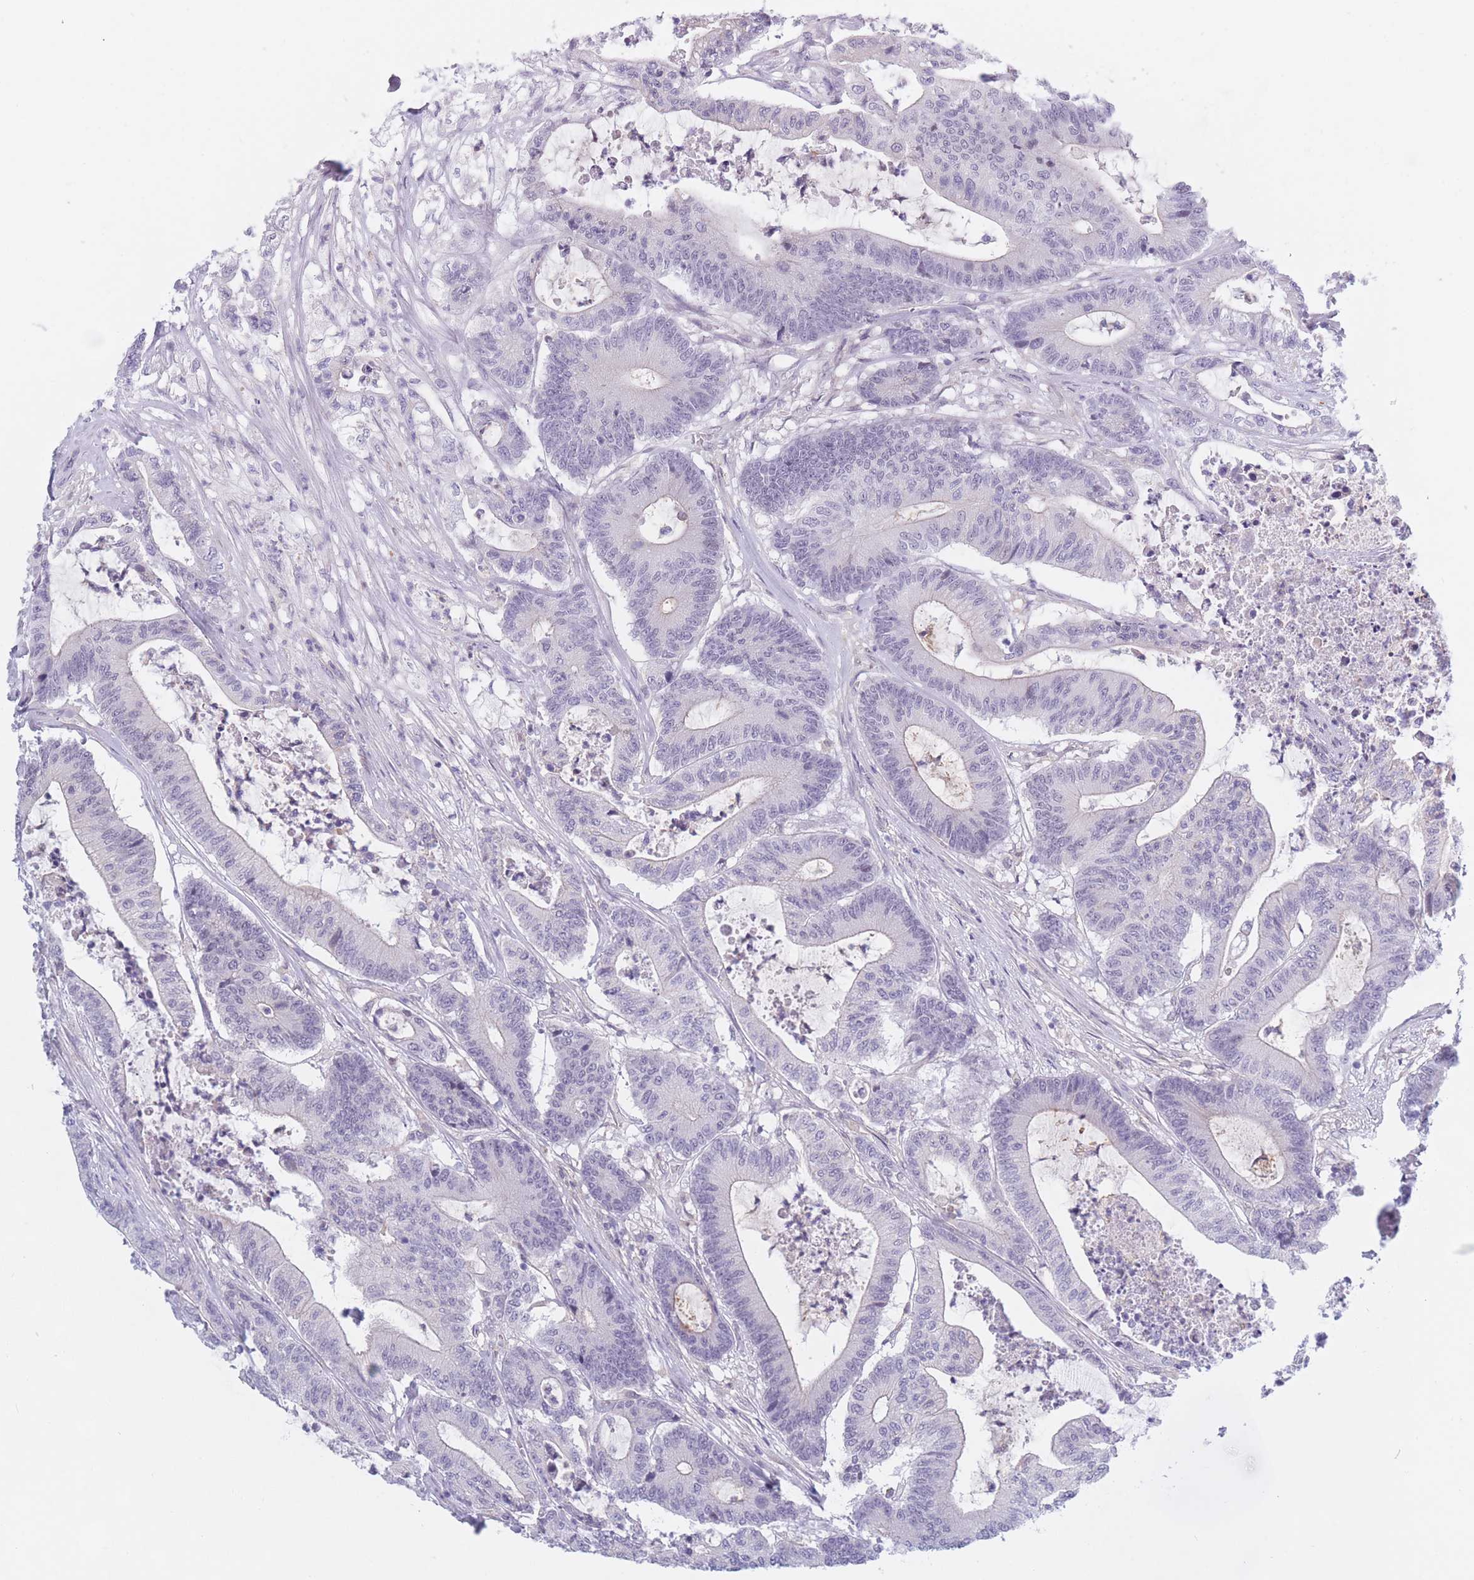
{"staining": {"intensity": "negative", "quantity": "none", "location": "none"}, "tissue": "colorectal cancer", "cell_type": "Tumor cells", "image_type": "cancer", "snomed": [{"axis": "morphology", "description": "Adenocarcinoma, NOS"}, {"axis": "topography", "description": "Colon"}], "caption": "High power microscopy micrograph of an immunohistochemistry photomicrograph of colorectal cancer, revealing no significant expression in tumor cells.", "gene": "PODXL", "patient": {"sex": "female", "age": 84}}